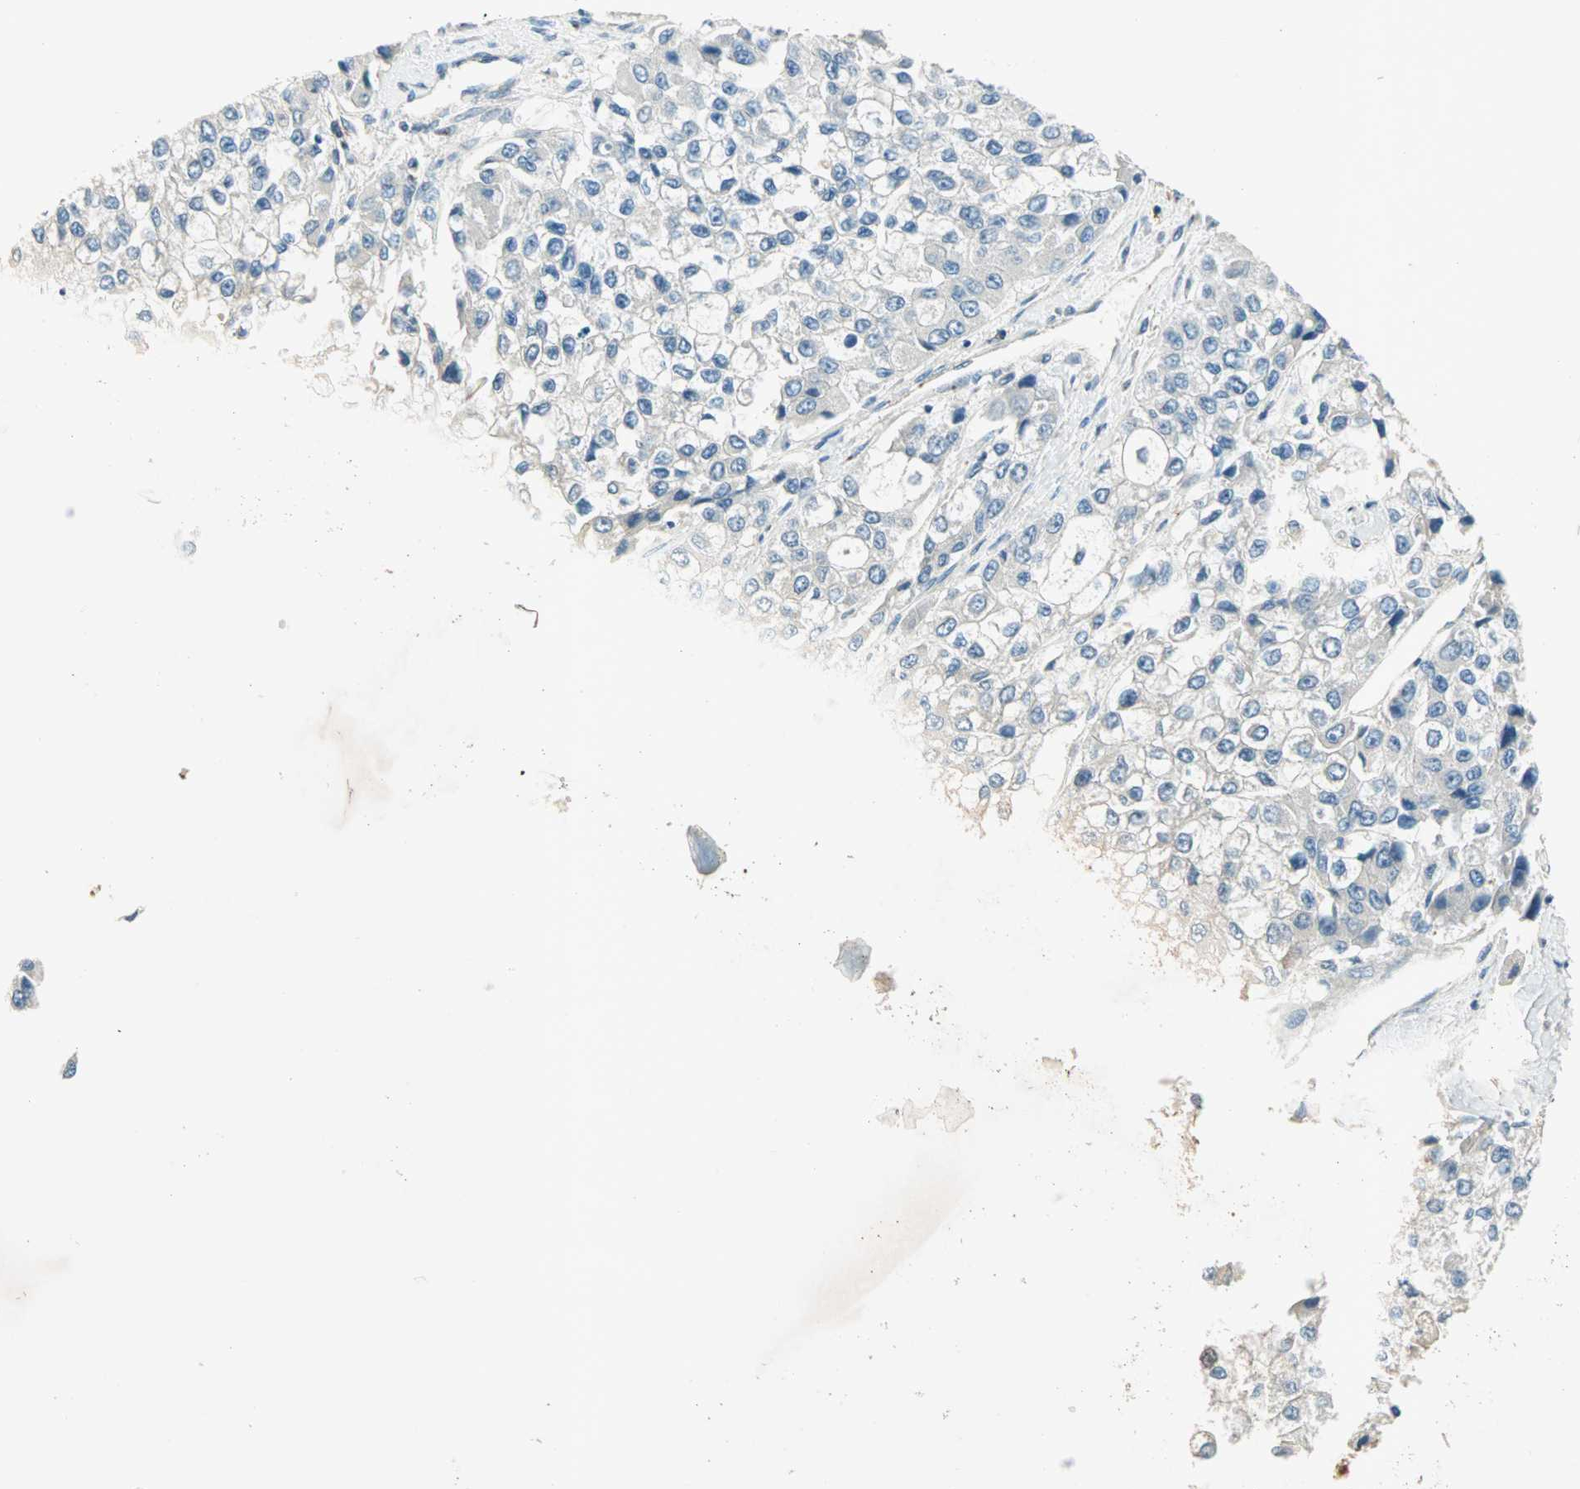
{"staining": {"intensity": "weak", "quantity": "<25%", "location": "cytoplasmic/membranous"}, "tissue": "liver cancer", "cell_type": "Tumor cells", "image_type": "cancer", "snomed": [{"axis": "morphology", "description": "Carcinoma, Hepatocellular, NOS"}, {"axis": "topography", "description": "Liver"}], "caption": "Immunohistochemical staining of human hepatocellular carcinoma (liver) demonstrates no significant positivity in tumor cells.", "gene": "TEC", "patient": {"sex": "female", "age": 66}}